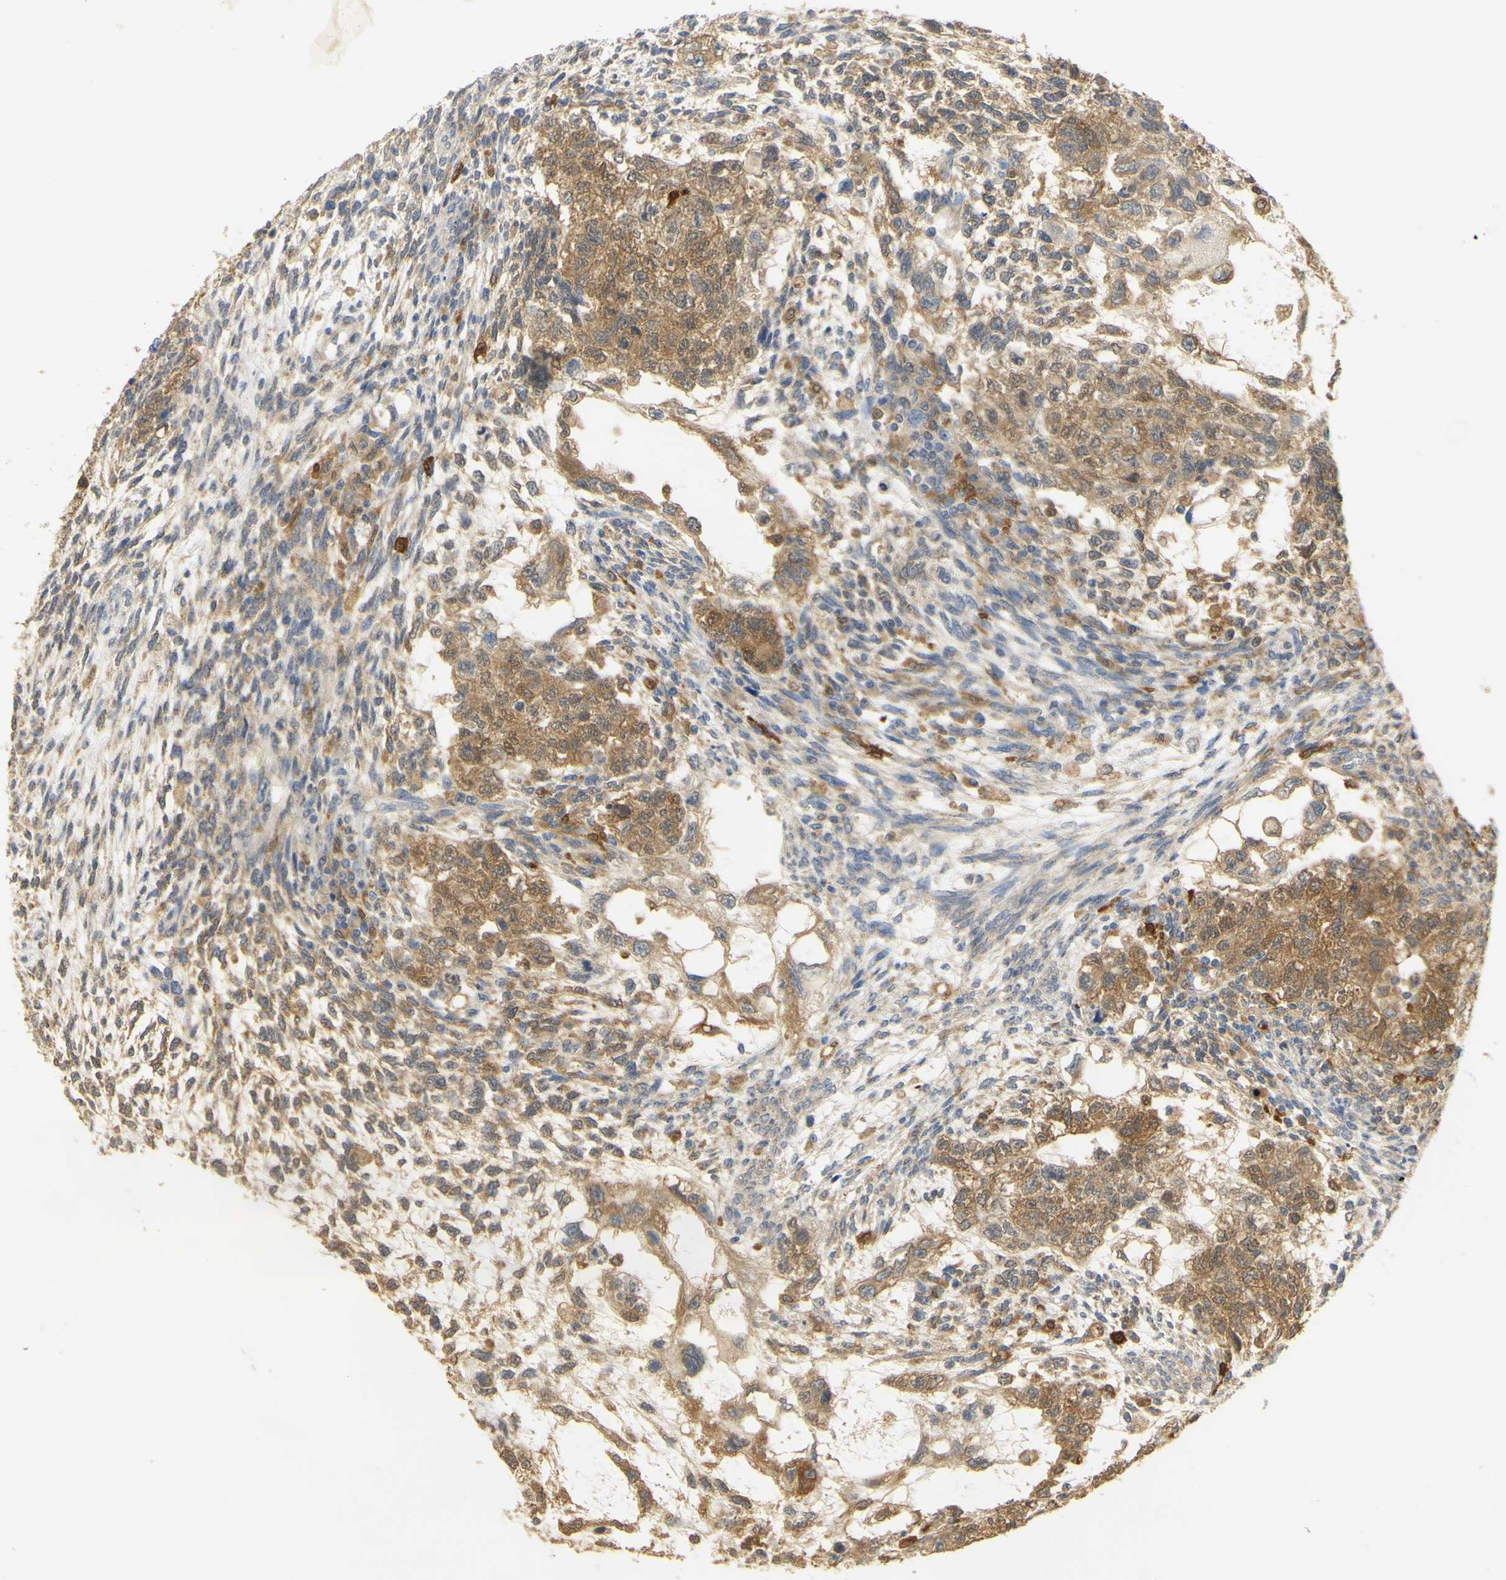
{"staining": {"intensity": "moderate", "quantity": ">75%", "location": "cytoplasmic/membranous"}, "tissue": "testis cancer", "cell_type": "Tumor cells", "image_type": "cancer", "snomed": [{"axis": "morphology", "description": "Normal tissue, NOS"}, {"axis": "morphology", "description": "Carcinoma, Embryonal, NOS"}, {"axis": "topography", "description": "Testis"}], "caption": "Immunohistochemical staining of testis cancer (embryonal carcinoma) demonstrates moderate cytoplasmic/membranous protein expression in about >75% of tumor cells. (DAB (3,3'-diaminobenzidine) IHC, brown staining for protein, blue staining for nuclei).", "gene": "PAK1", "patient": {"sex": "male", "age": 36}}